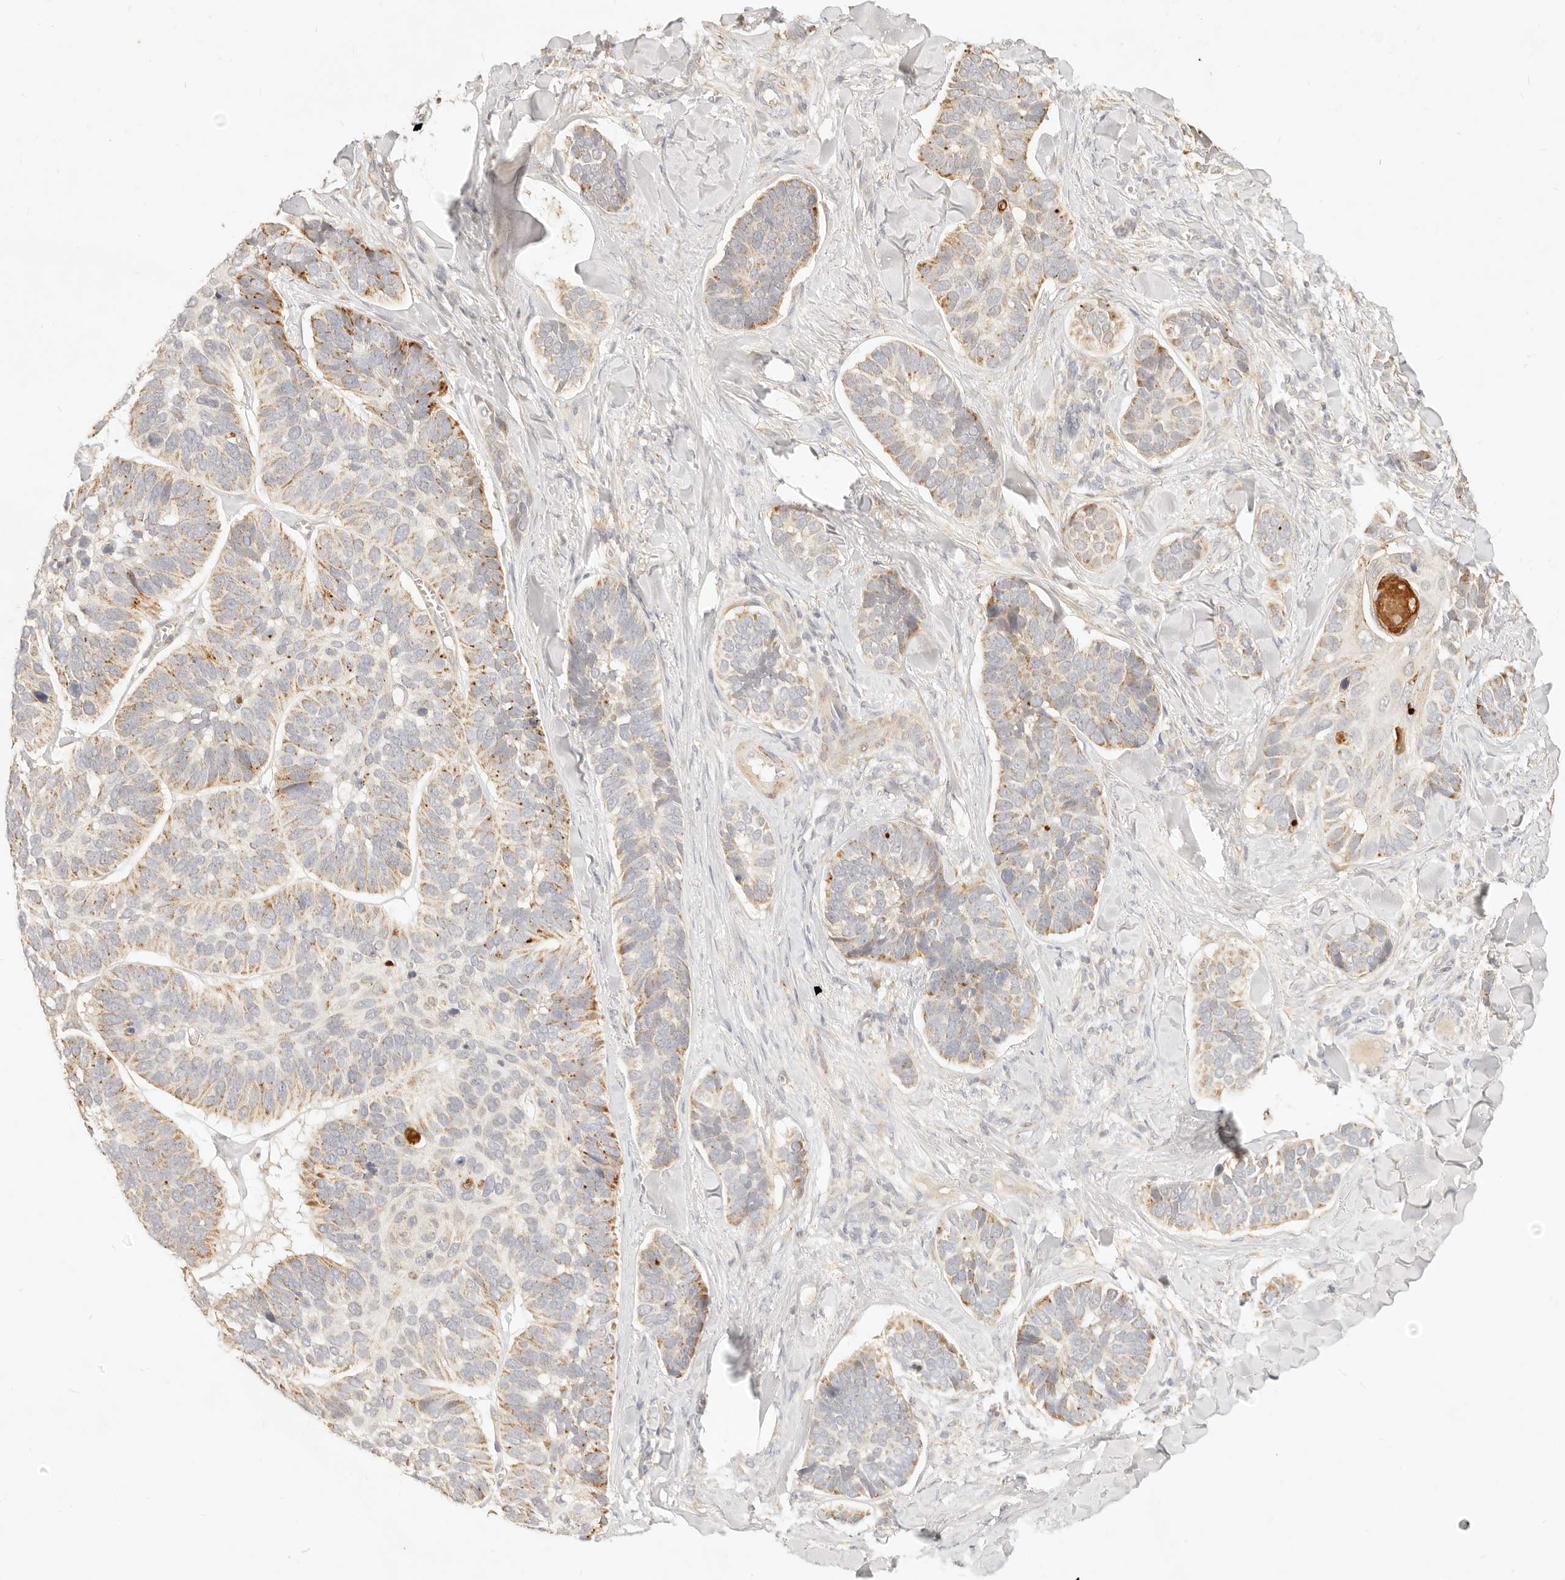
{"staining": {"intensity": "moderate", "quantity": "<25%", "location": "cytoplasmic/membranous"}, "tissue": "skin cancer", "cell_type": "Tumor cells", "image_type": "cancer", "snomed": [{"axis": "morphology", "description": "Basal cell carcinoma"}, {"axis": "topography", "description": "Skin"}], "caption": "Skin cancer stained for a protein (brown) demonstrates moderate cytoplasmic/membranous positive positivity in about <25% of tumor cells.", "gene": "RUBCNL", "patient": {"sex": "male", "age": 62}}